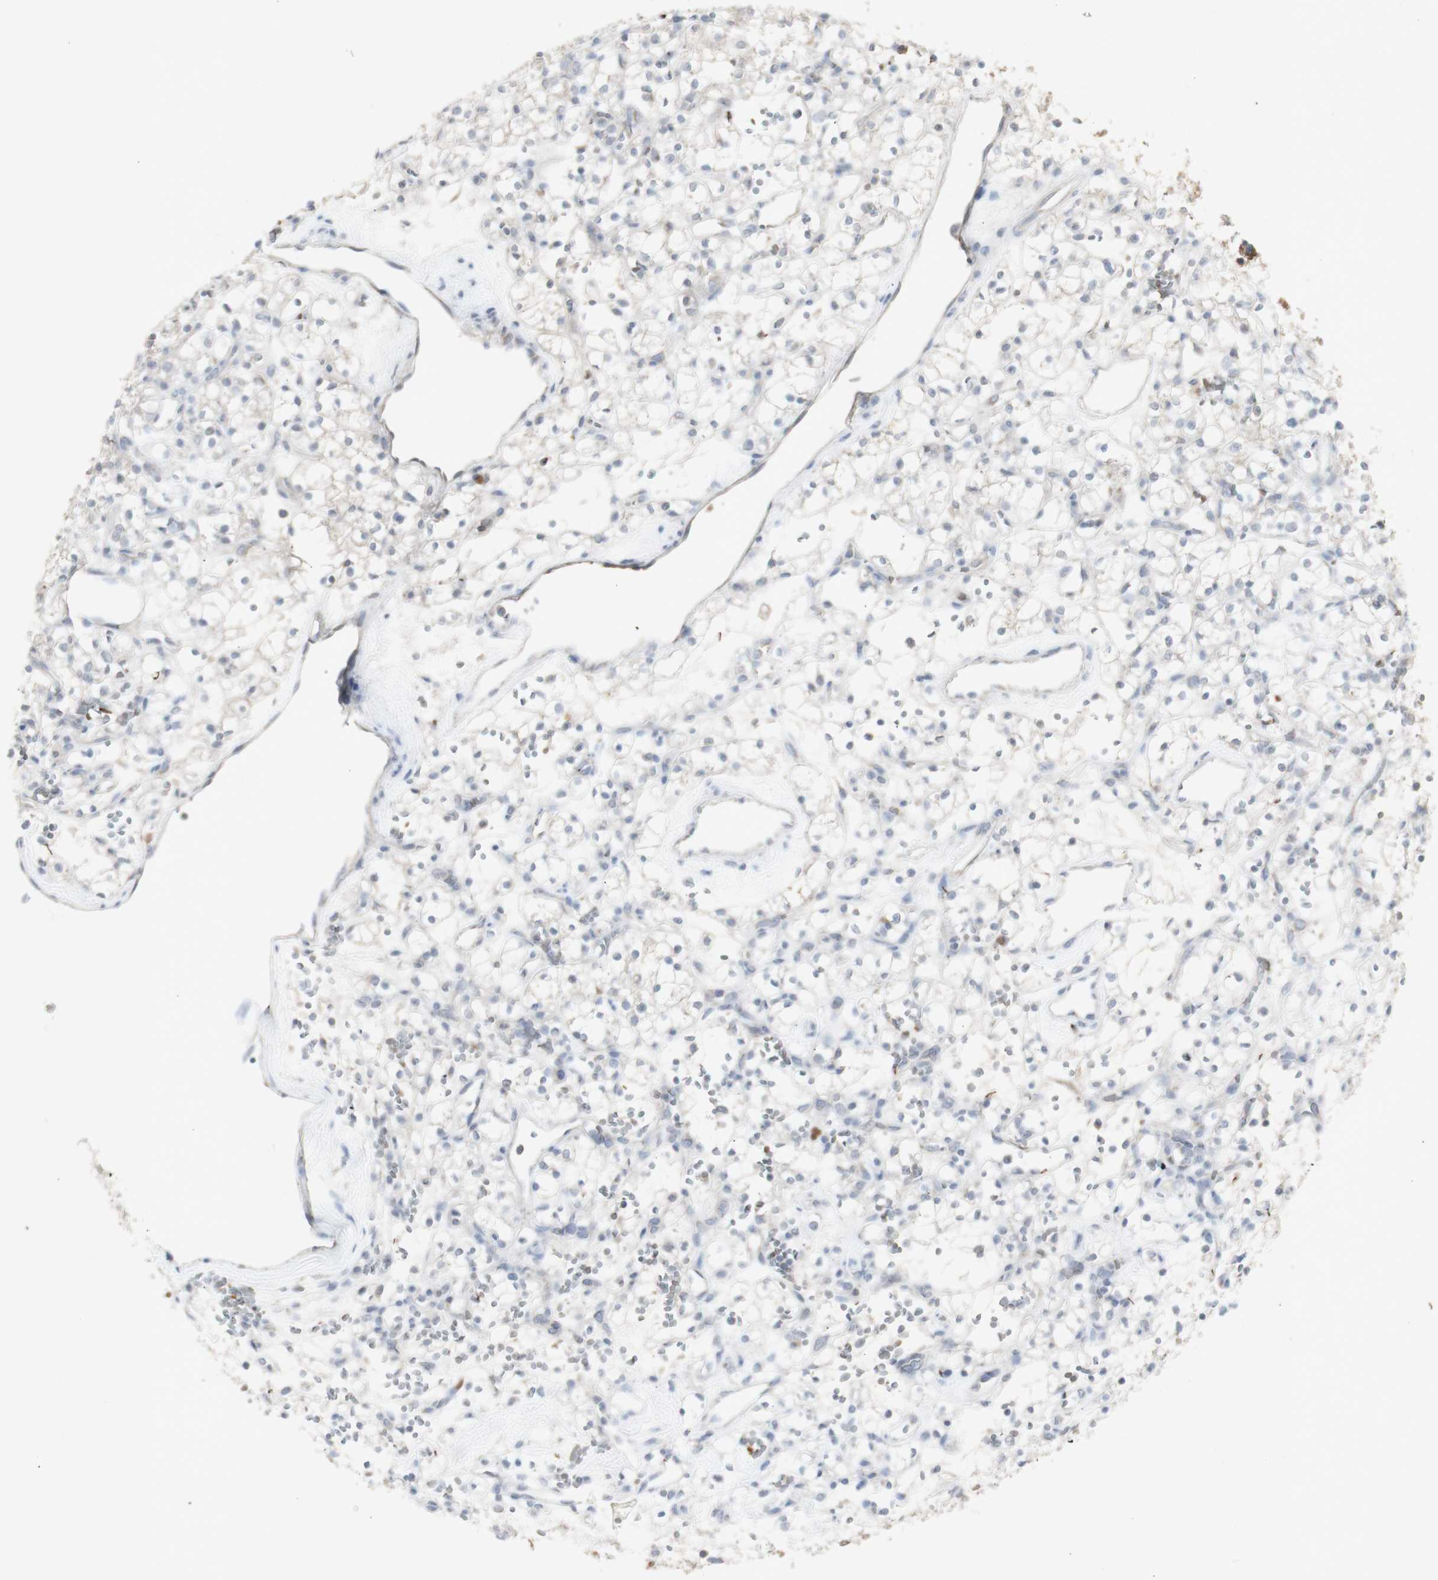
{"staining": {"intensity": "weak", "quantity": "25%-75%", "location": "cytoplasmic/membranous"}, "tissue": "renal cancer", "cell_type": "Tumor cells", "image_type": "cancer", "snomed": [{"axis": "morphology", "description": "Adenocarcinoma, NOS"}, {"axis": "topography", "description": "Kidney"}], "caption": "High-magnification brightfield microscopy of renal cancer stained with DAB (brown) and counterstained with hematoxylin (blue). tumor cells exhibit weak cytoplasmic/membranous expression is present in approximately25%-75% of cells. (DAB (3,3'-diaminobenzidine) = brown stain, brightfield microscopy at high magnification).", "gene": "INS", "patient": {"sex": "female", "age": 60}}